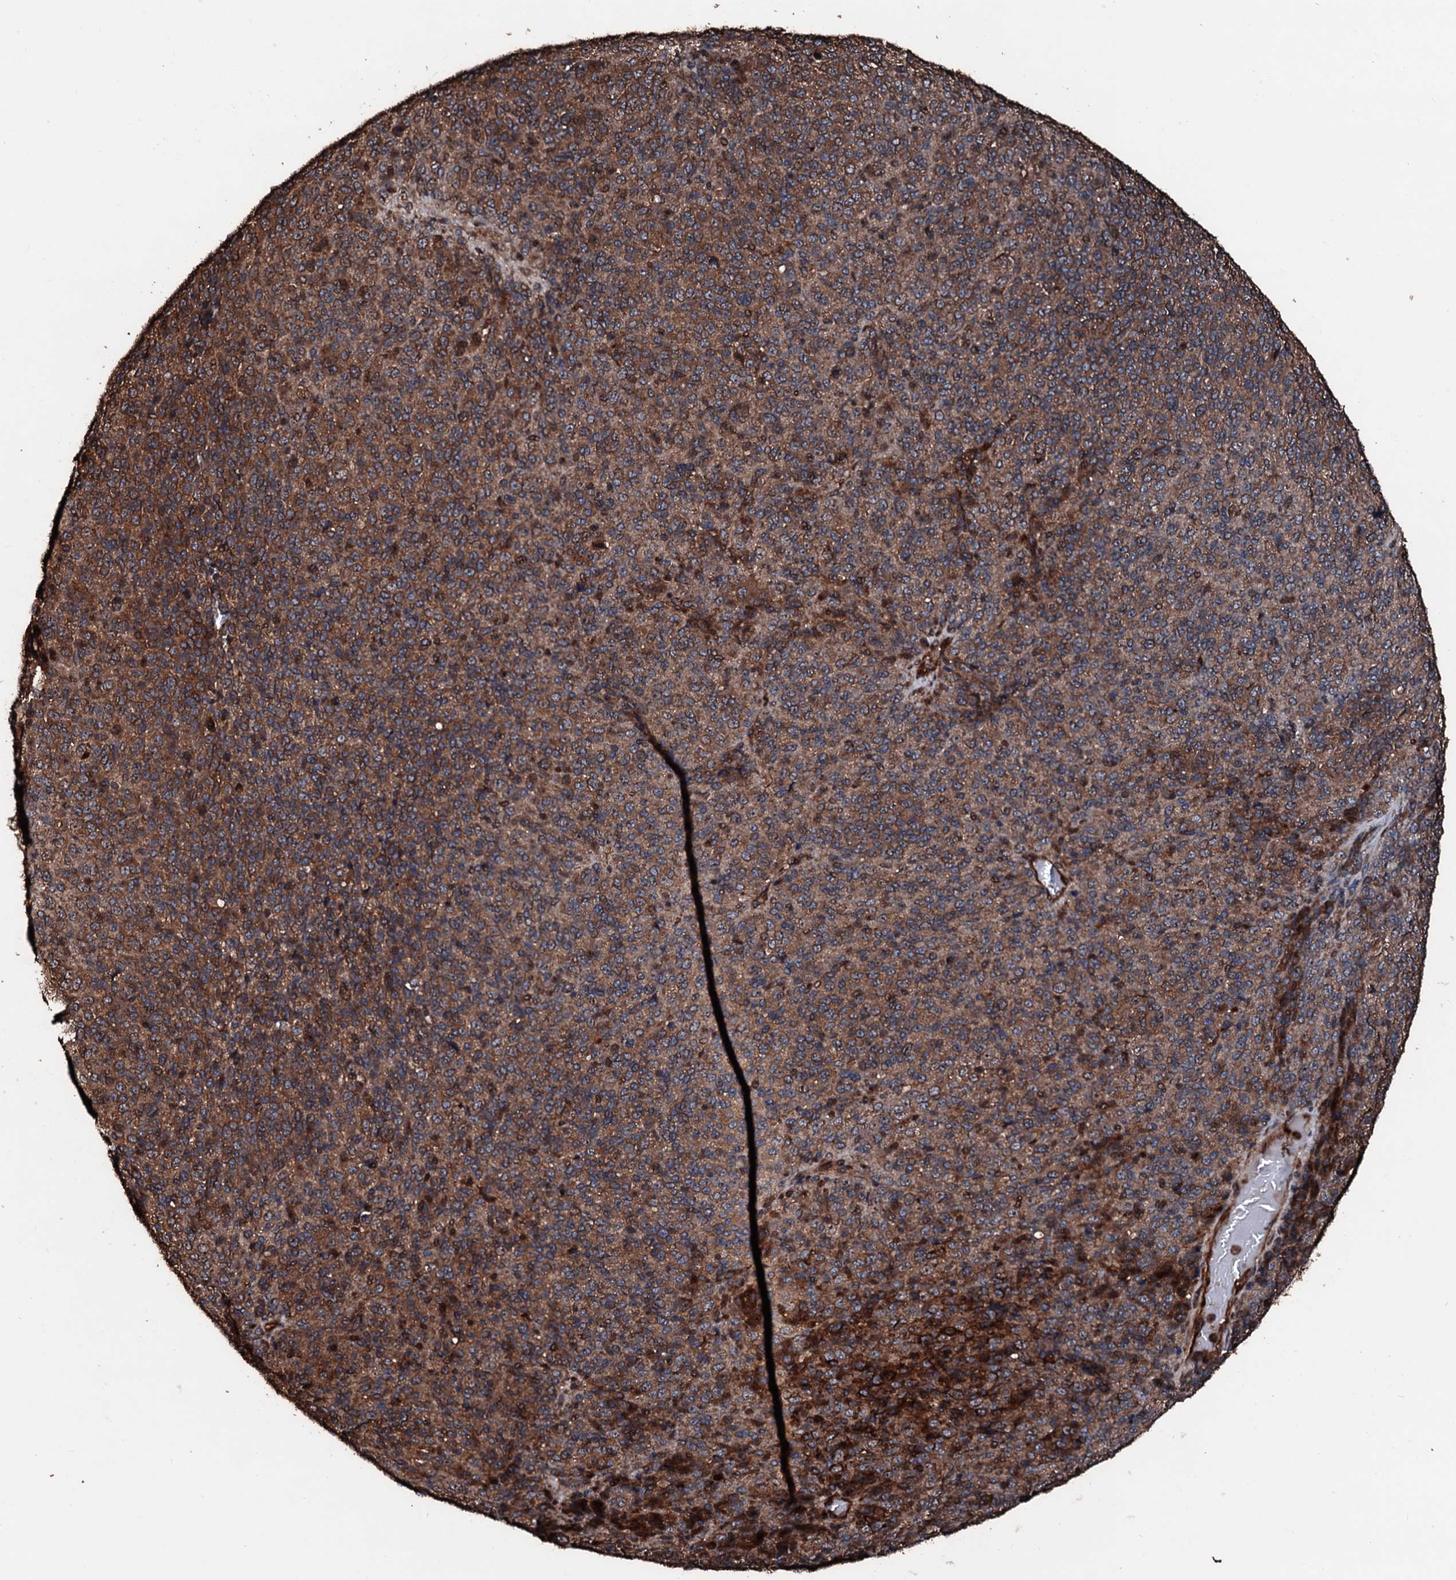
{"staining": {"intensity": "strong", "quantity": ">75%", "location": "cytoplasmic/membranous"}, "tissue": "melanoma", "cell_type": "Tumor cells", "image_type": "cancer", "snomed": [{"axis": "morphology", "description": "Malignant melanoma, Metastatic site"}, {"axis": "topography", "description": "Brain"}], "caption": "Strong cytoplasmic/membranous protein positivity is seen in approximately >75% of tumor cells in malignant melanoma (metastatic site).", "gene": "KIF18A", "patient": {"sex": "female", "age": 56}}